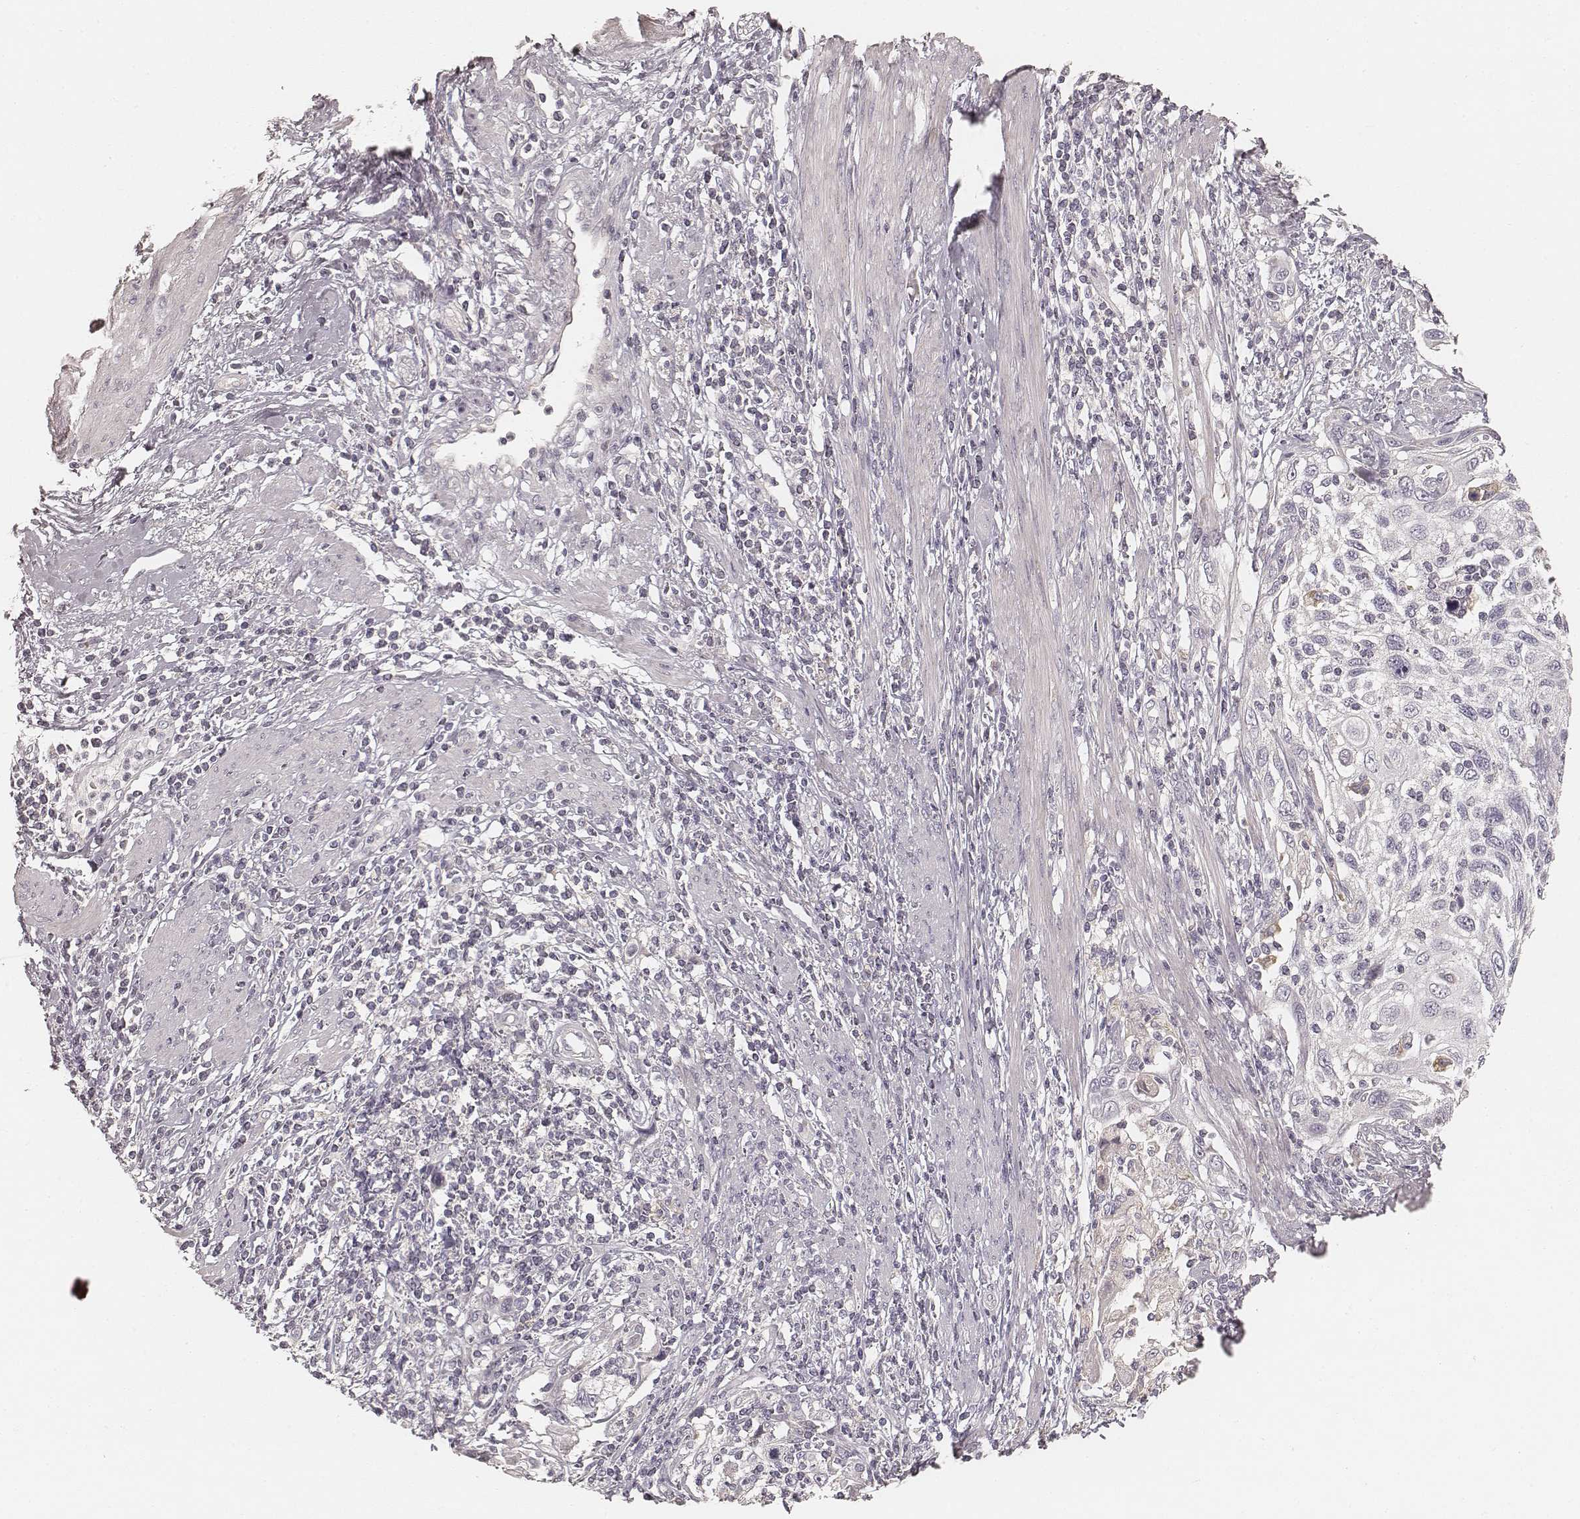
{"staining": {"intensity": "negative", "quantity": "none", "location": "none"}, "tissue": "cervical cancer", "cell_type": "Tumor cells", "image_type": "cancer", "snomed": [{"axis": "morphology", "description": "Squamous cell carcinoma, NOS"}, {"axis": "topography", "description": "Cervix"}], "caption": "High power microscopy histopathology image of an IHC image of cervical cancer, revealing no significant positivity in tumor cells. (Stains: DAB immunohistochemistry with hematoxylin counter stain, Microscopy: brightfield microscopy at high magnification).", "gene": "FMNL2", "patient": {"sex": "female", "age": 70}}